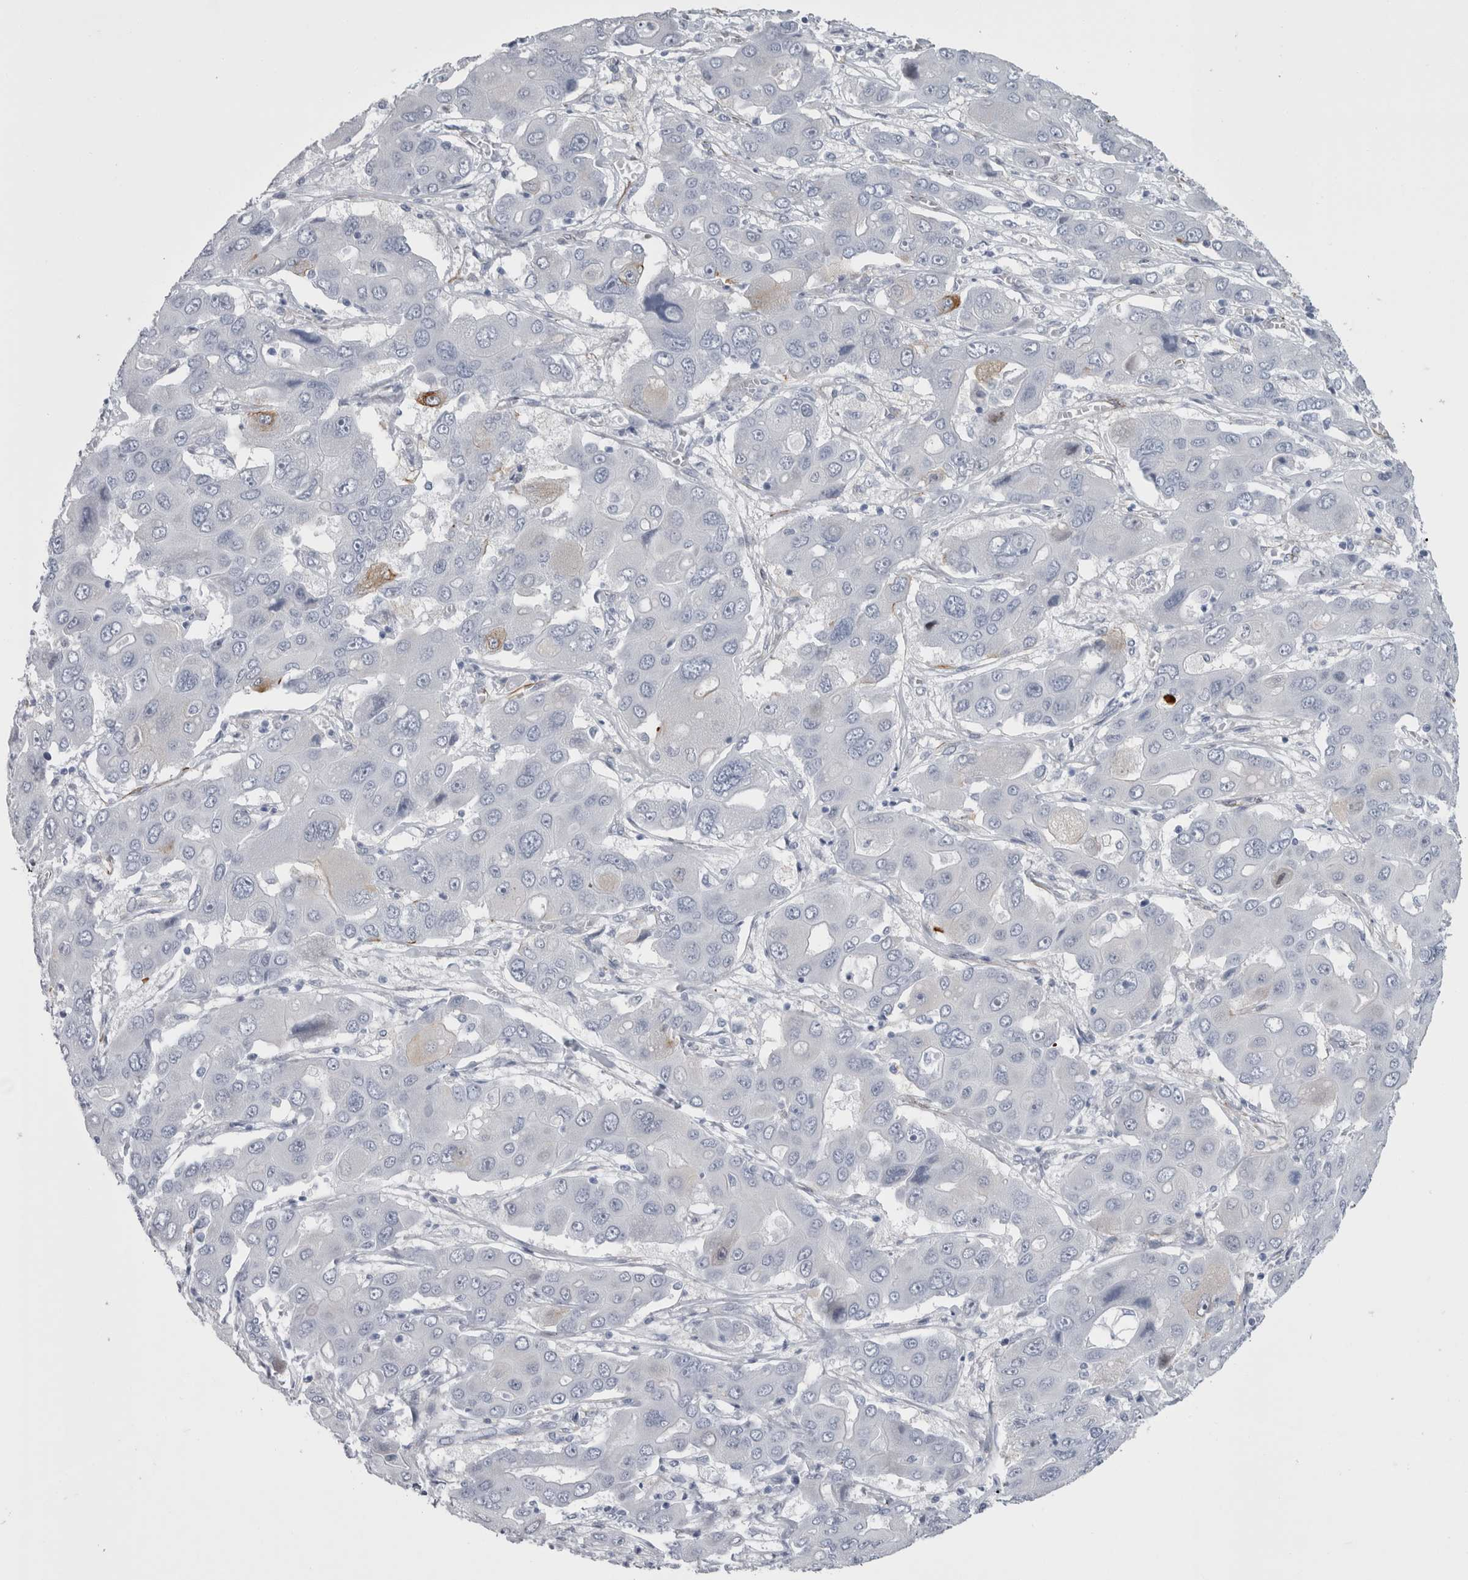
{"staining": {"intensity": "negative", "quantity": "none", "location": "none"}, "tissue": "liver cancer", "cell_type": "Tumor cells", "image_type": "cancer", "snomed": [{"axis": "morphology", "description": "Cholangiocarcinoma"}, {"axis": "topography", "description": "Liver"}], "caption": "An IHC micrograph of liver cancer (cholangiocarcinoma) is shown. There is no staining in tumor cells of liver cancer (cholangiocarcinoma).", "gene": "VWDE", "patient": {"sex": "male", "age": 67}}